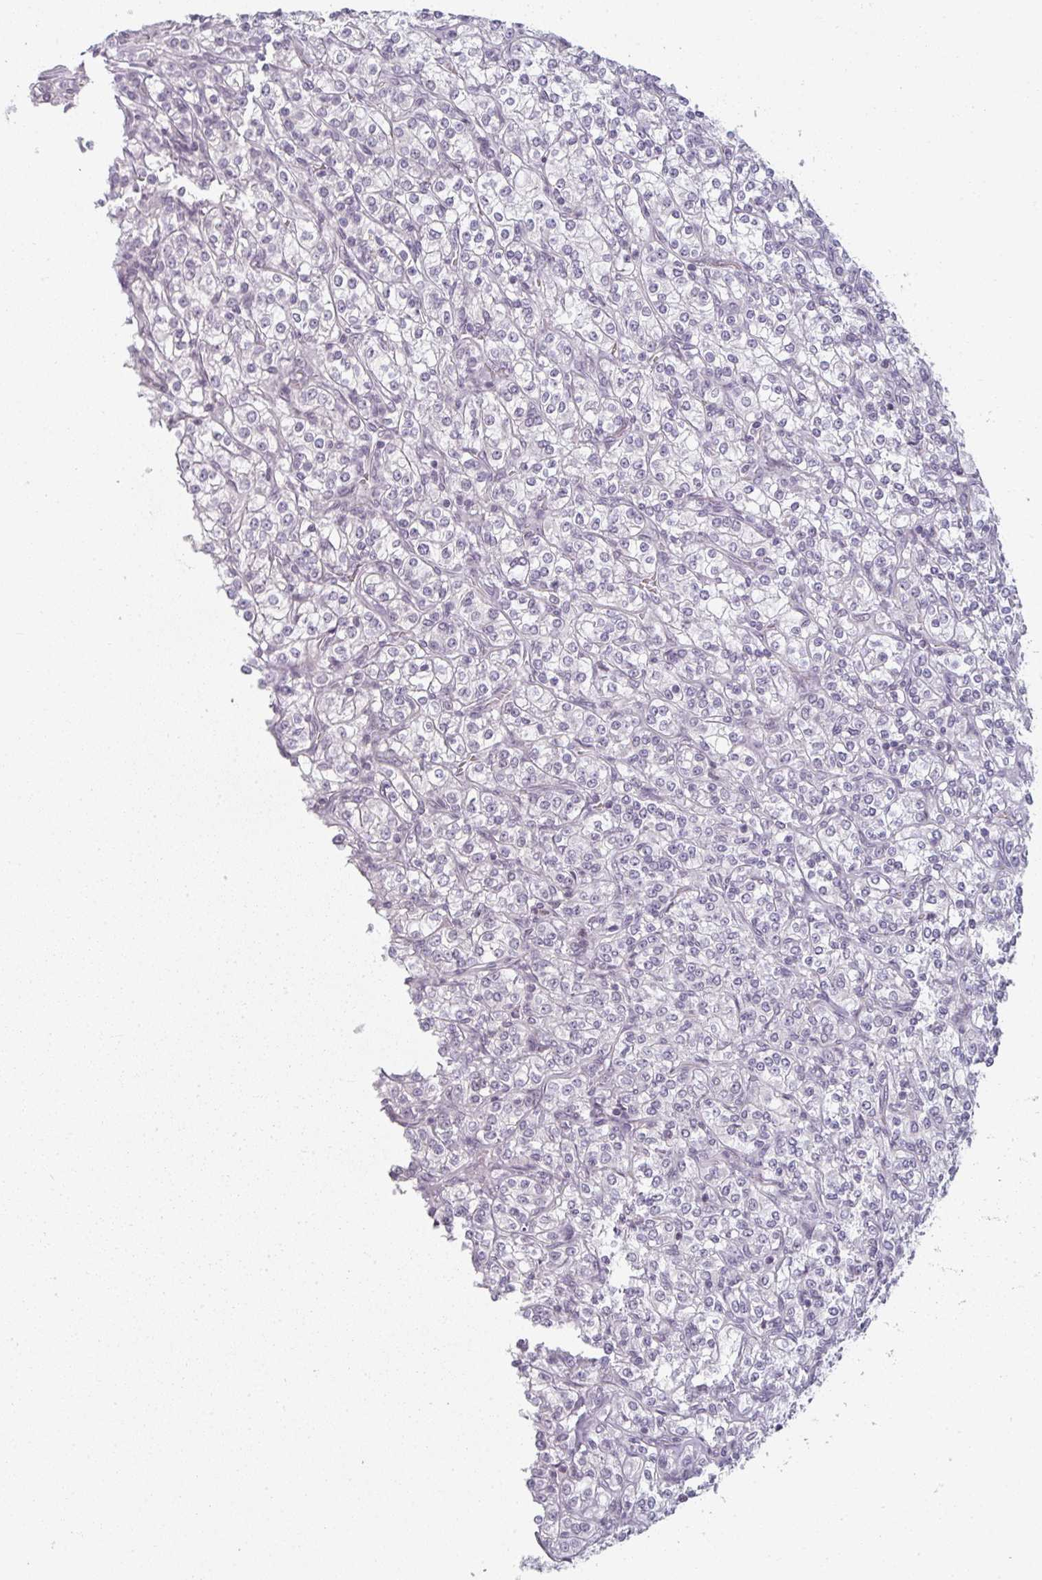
{"staining": {"intensity": "negative", "quantity": "none", "location": "none"}, "tissue": "renal cancer", "cell_type": "Tumor cells", "image_type": "cancer", "snomed": [{"axis": "morphology", "description": "Adenocarcinoma, NOS"}, {"axis": "topography", "description": "Kidney"}], "caption": "High magnification brightfield microscopy of renal adenocarcinoma stained with DAB (3,3'-diaminobenzidine) (brown) and counterstained with hematoxylin (blue): tumor cells show no significant staining.", "gene": "RBBP6", "patient": {"sex": "male", "age": 77}}